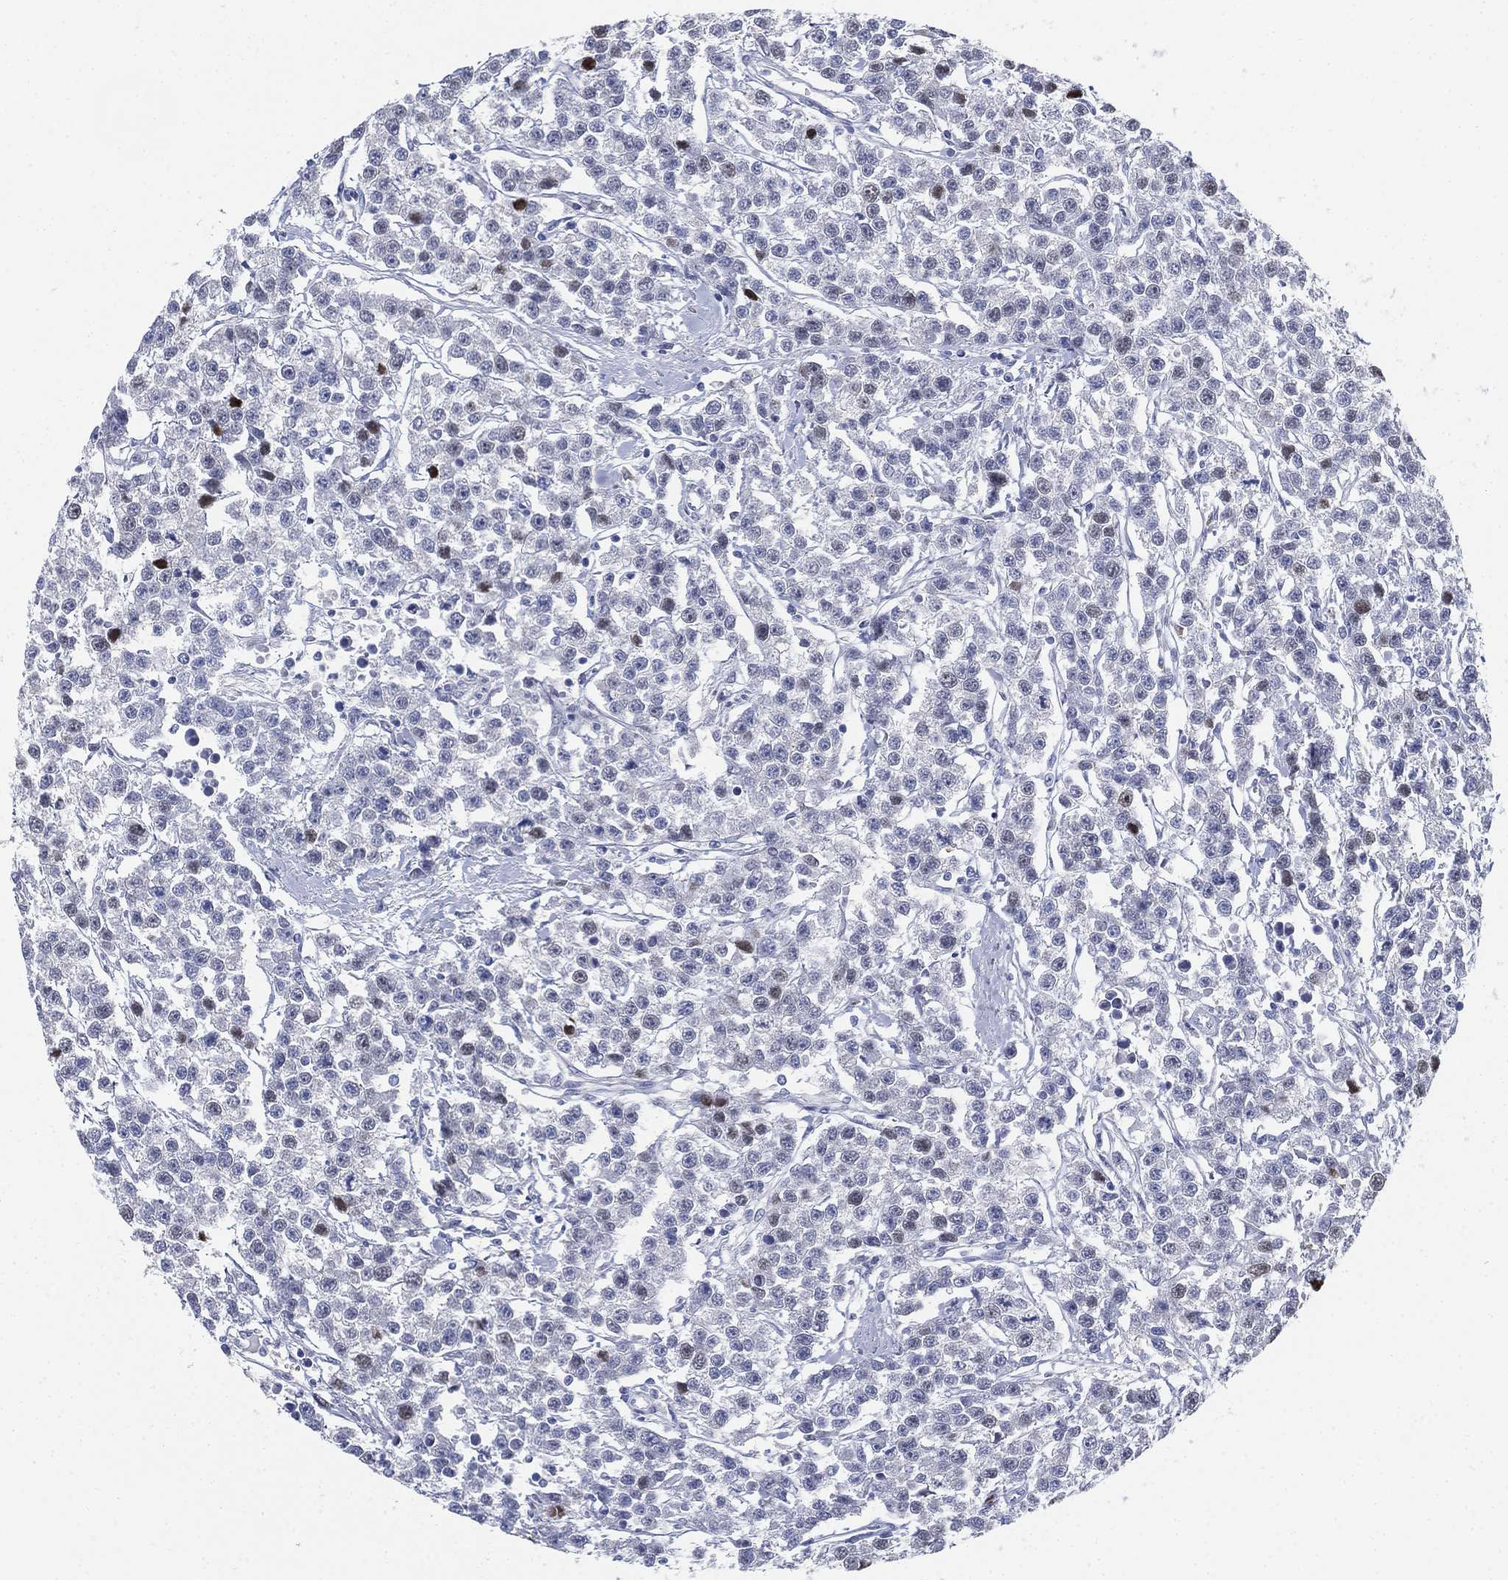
{"staining": {"intensity": "strong", "quantity": "<25%", "location": "nuclear"}, "tissue": "testis cancer", "cell_type": "Tumor cells", "image_type": "cancer", "snomed": [{"axis": "morphology", "description": "Seminoma, NOS"}, {"axis": "topography", "description": "Testis"}], "caption": "Immunohistochemistry micrograph of human testis cancer stained for a protein (brown), which reveals medium levels of strong nuclear expression in approximately <25% of tumor cells.", "gene": "GCNA", "patient": {"sex": "male", "age": 59}}